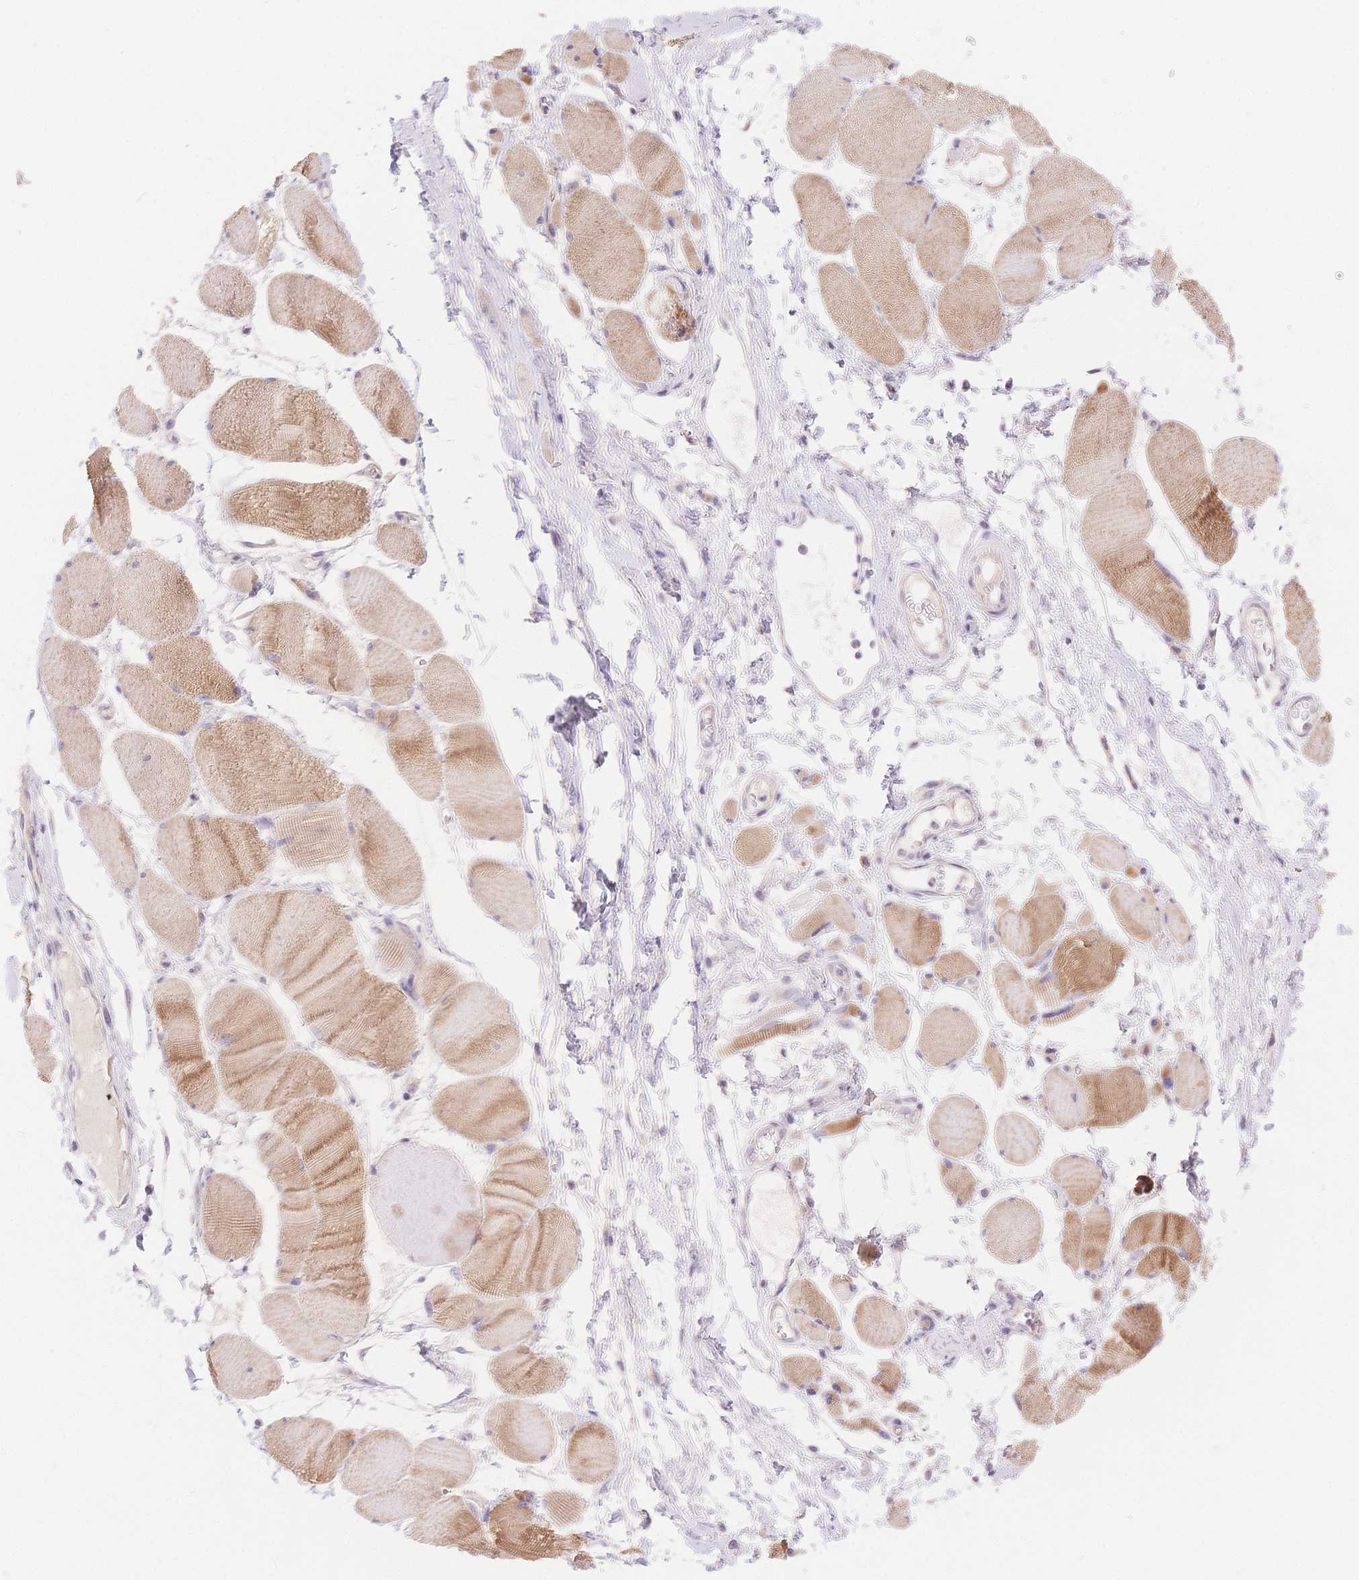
{"staining": {"intensity": "moderate", "quantity": ">75%", "location": "cytoplasmic/membranous"}, "tissue": "skeletal muscle", "cell_type": "Myocytes", "image_type": "normal", "snomed": [{"axis": "morphology", "description": "Normal tissue, NOS"}, {"axis": "topography", "description": "Skeletal muscle"}], "caption": "IHC image of benign skeletal muscle: human skeletal muscle stained using immunohistochemistry shows medium levels of moderate protein expression localized specifically in the cytoplasmic/membranous of myocytes, appearing as a cytoplasmic/membranous brown color.", "gene": "MYOM1", "patient": {"sex": "female", "age": 75}}